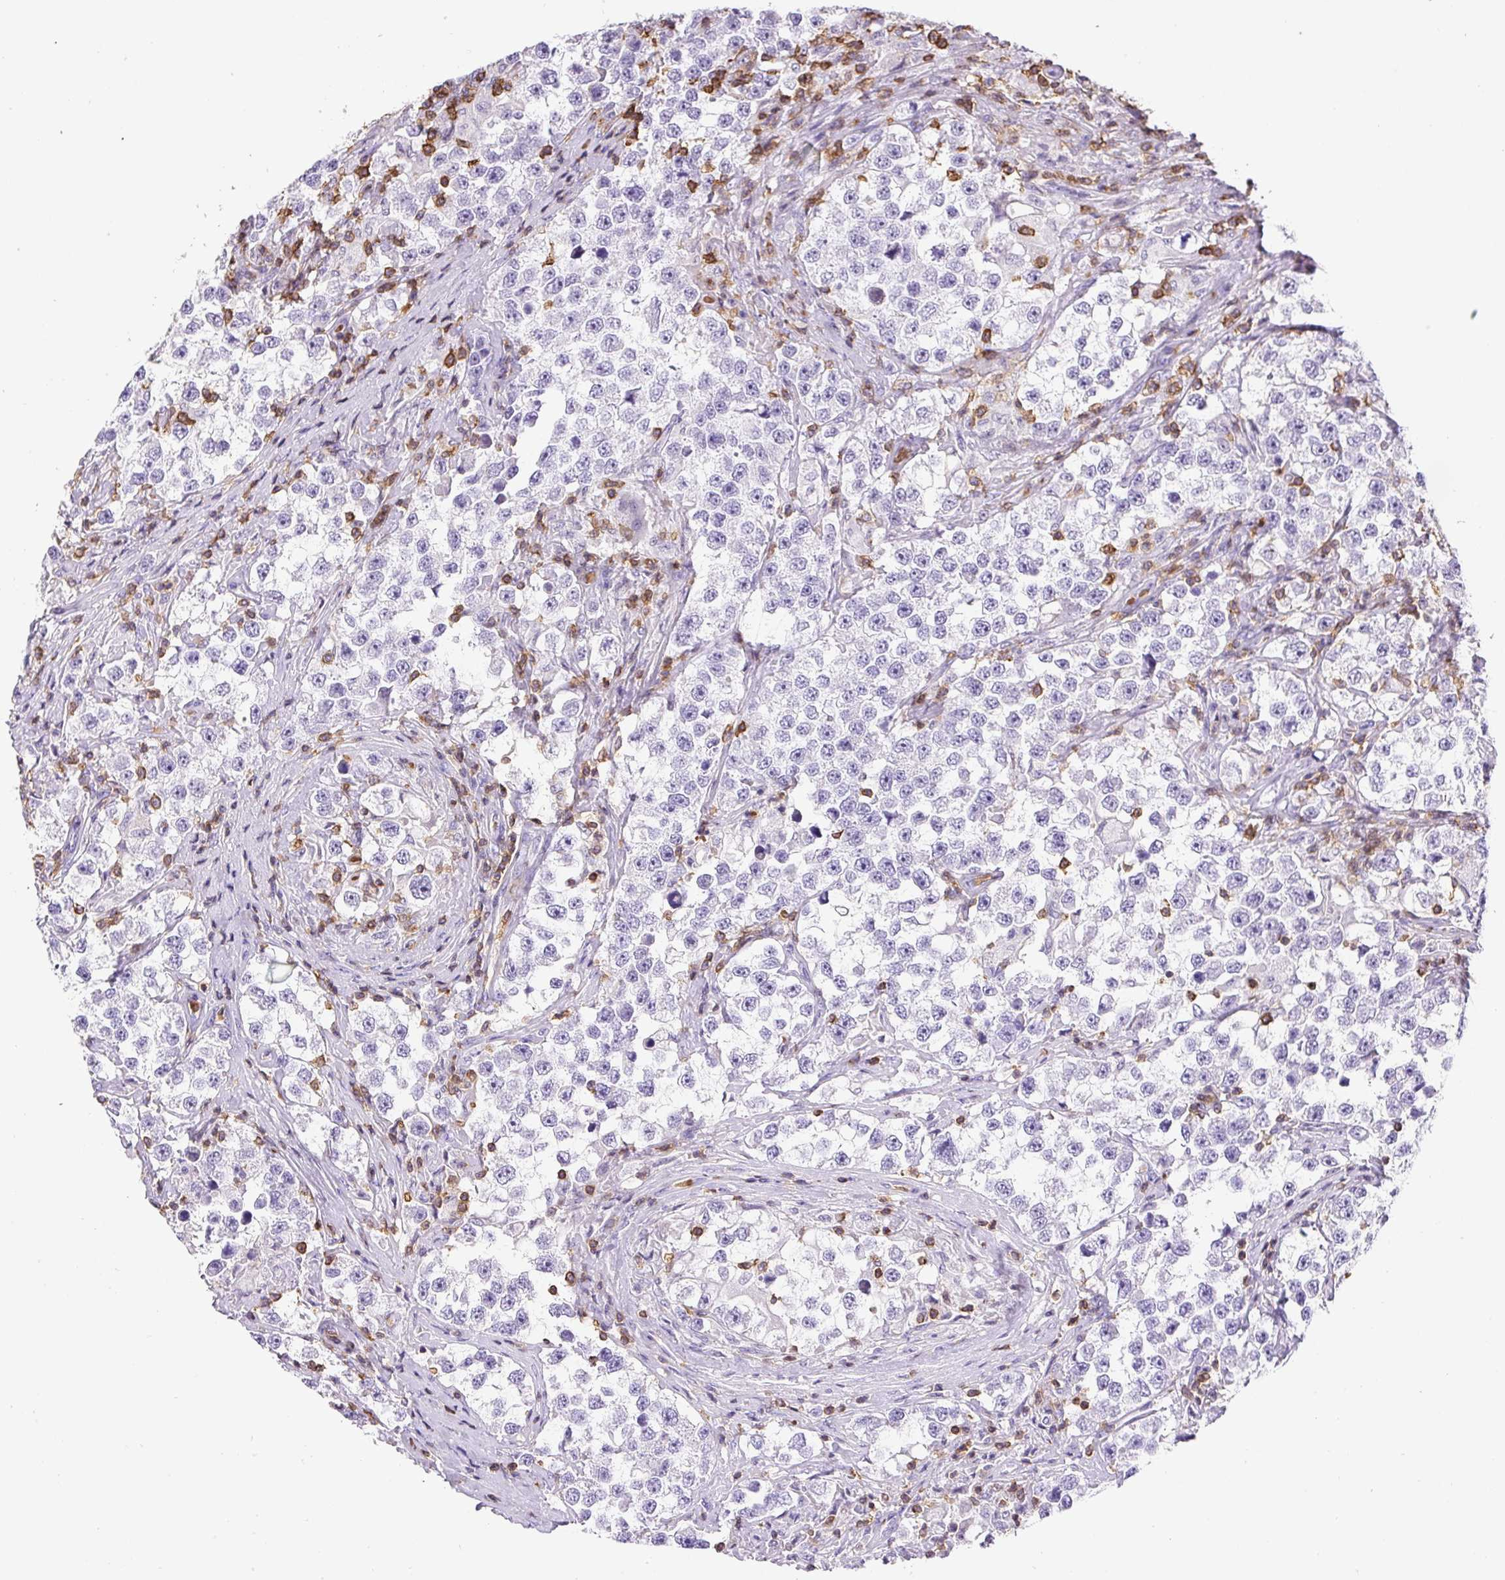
{"staining": {"intensity": "negative", "quantity": "none", "location": "none"}, "tissue": "testis cancer", "cell_type": "Tumor cells", "image_type": "cancer", "snomed": [{"axis": "morphology", "description": "Seminoma, NOS"}, {"axis": "topography", "description": "Testis"}], "caption": "High magnification brightfield microscopy of testis cancer (seminoma) stained with DAB (brown) and counterstained with hematoxylin (blue): tumor cells show no significant positivity. (Stains: DAB IHC with hematoxylin counter stain, Microscopy: brightfield microscopy at high magnification).", "gene": "FAM228B", "patient": {"sex": "male", "age": 46}}